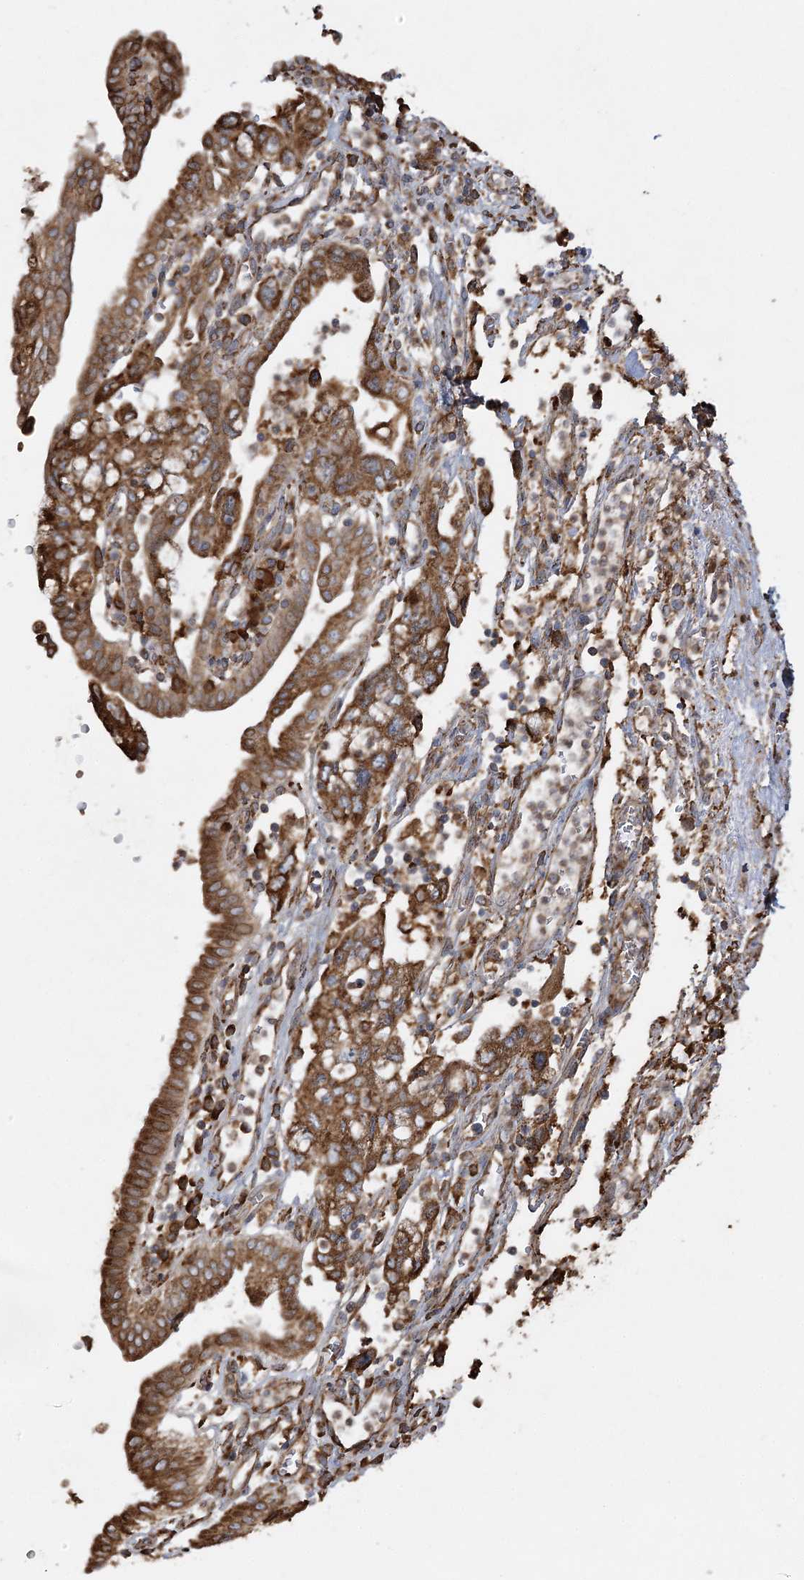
{"staining": {"intensity": "strong", "quantity": ">75%", "location": "cytoplasmic/membranous"}, "tissue": "pancreatic cancer", "cell_type": "Tumor cells", "image_type": "cancer", "snomed": [{"axis": "morphology", "description": "Adenocarcinoma, NOS"}, {"axis": "topography", "description": "Pancreas"}], "caption": "Strong cytoplasmic/membranous protein expression is identified in about >75% of tumor cells in pancreatic cancer (adenocarcinoma).", "gene": "ACAP2", "patient": {"sex": "female", "age": 73}}